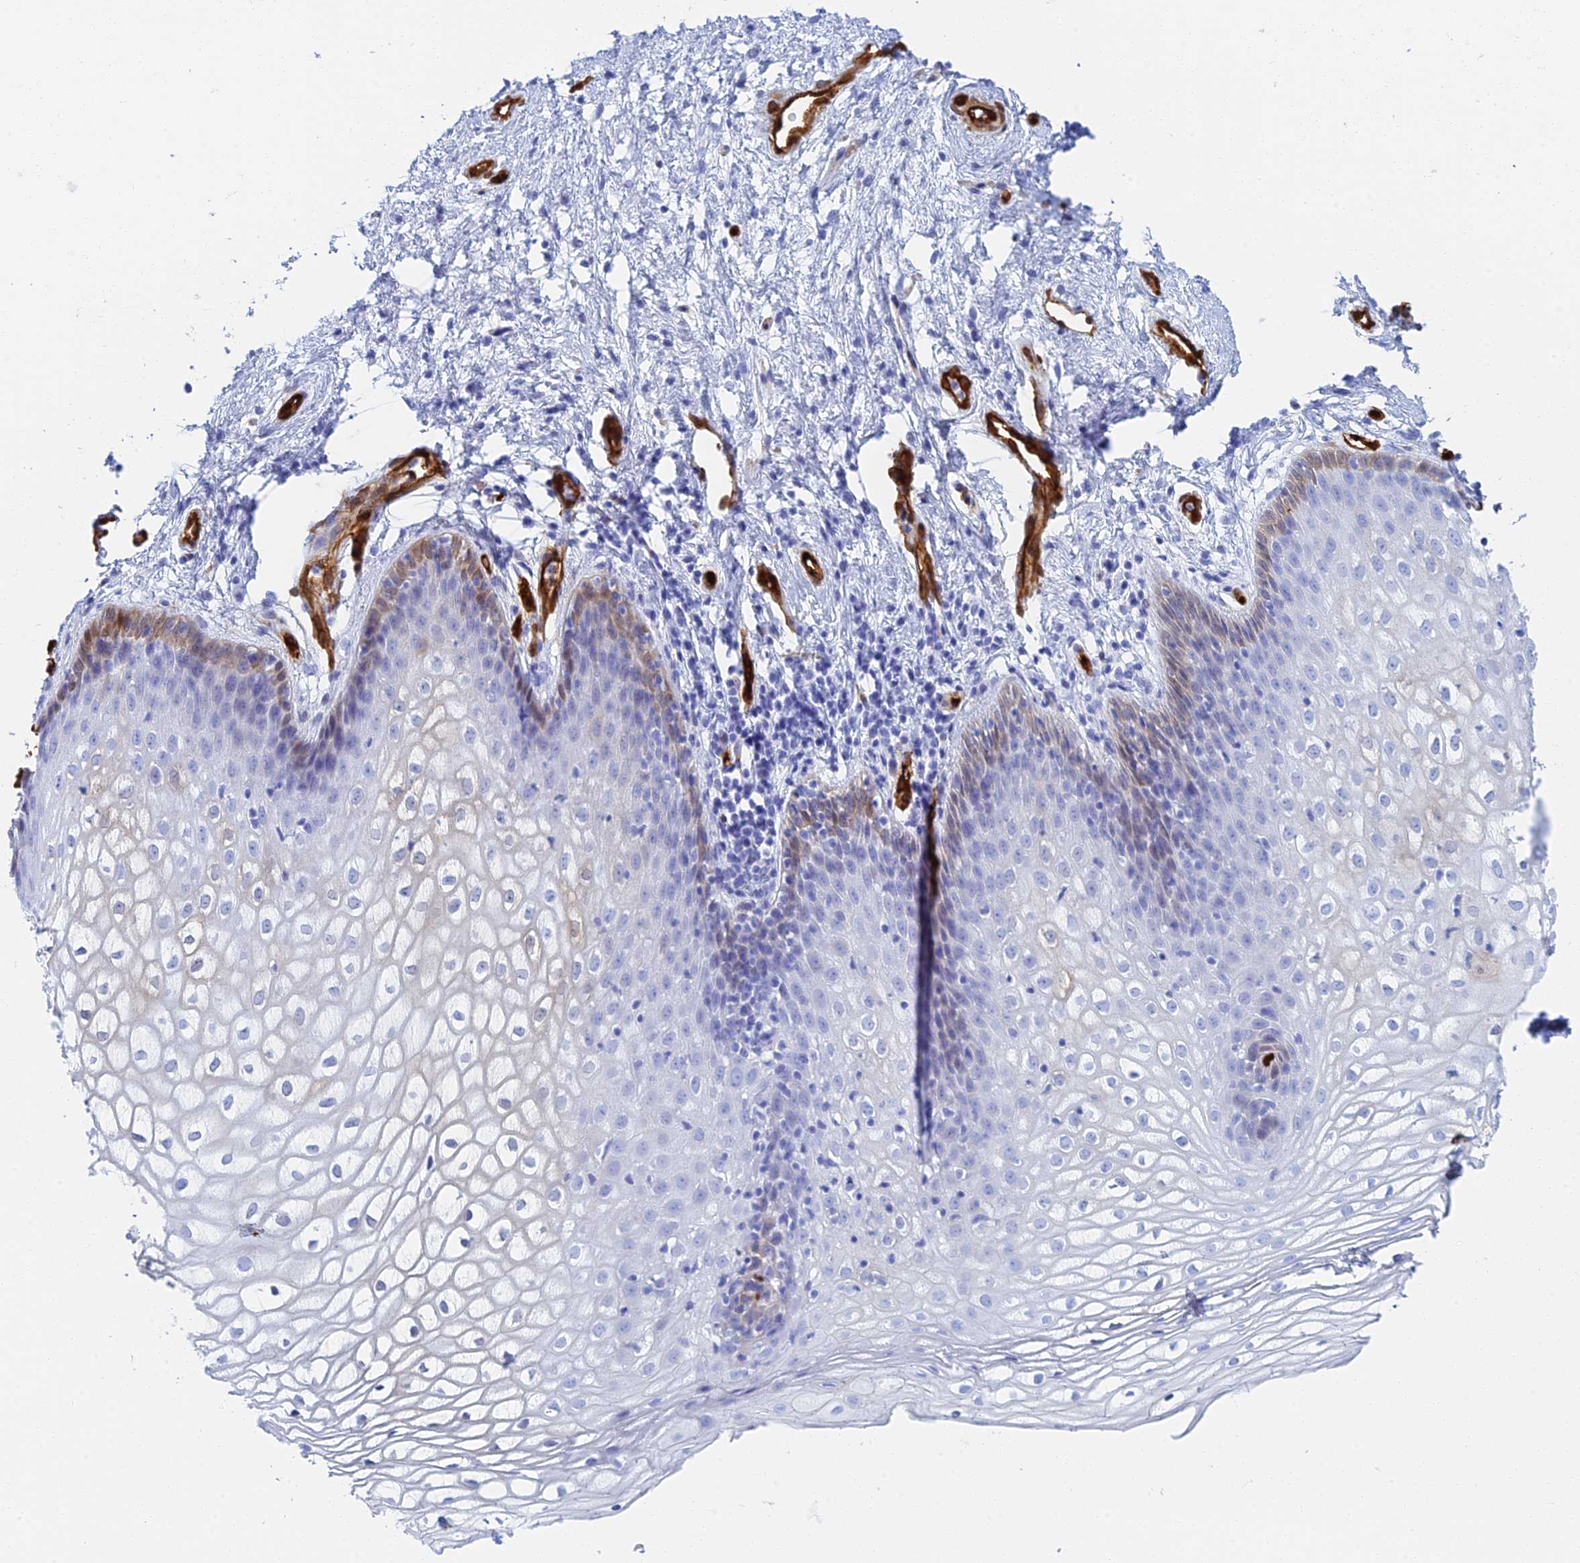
{"staining": {"intensity": "weak", "quantity": "<25%", "location": "cytoplasmic/membranous"}, "tissue": "vagina", "cell_type": "Squamous epithelial cells", "image_type": "normal", "snomed": [{"axis": "morphology", "description": "Normal tissue, NOS"}, {"axis": "topography", "description": "Vagina"}], "caption": "The photomicrograph demonstrates no staining of squamous epithelial cells in normal vagina.", "gene": "CRIP2", "patient": {"sex": "female", "age": 34}}